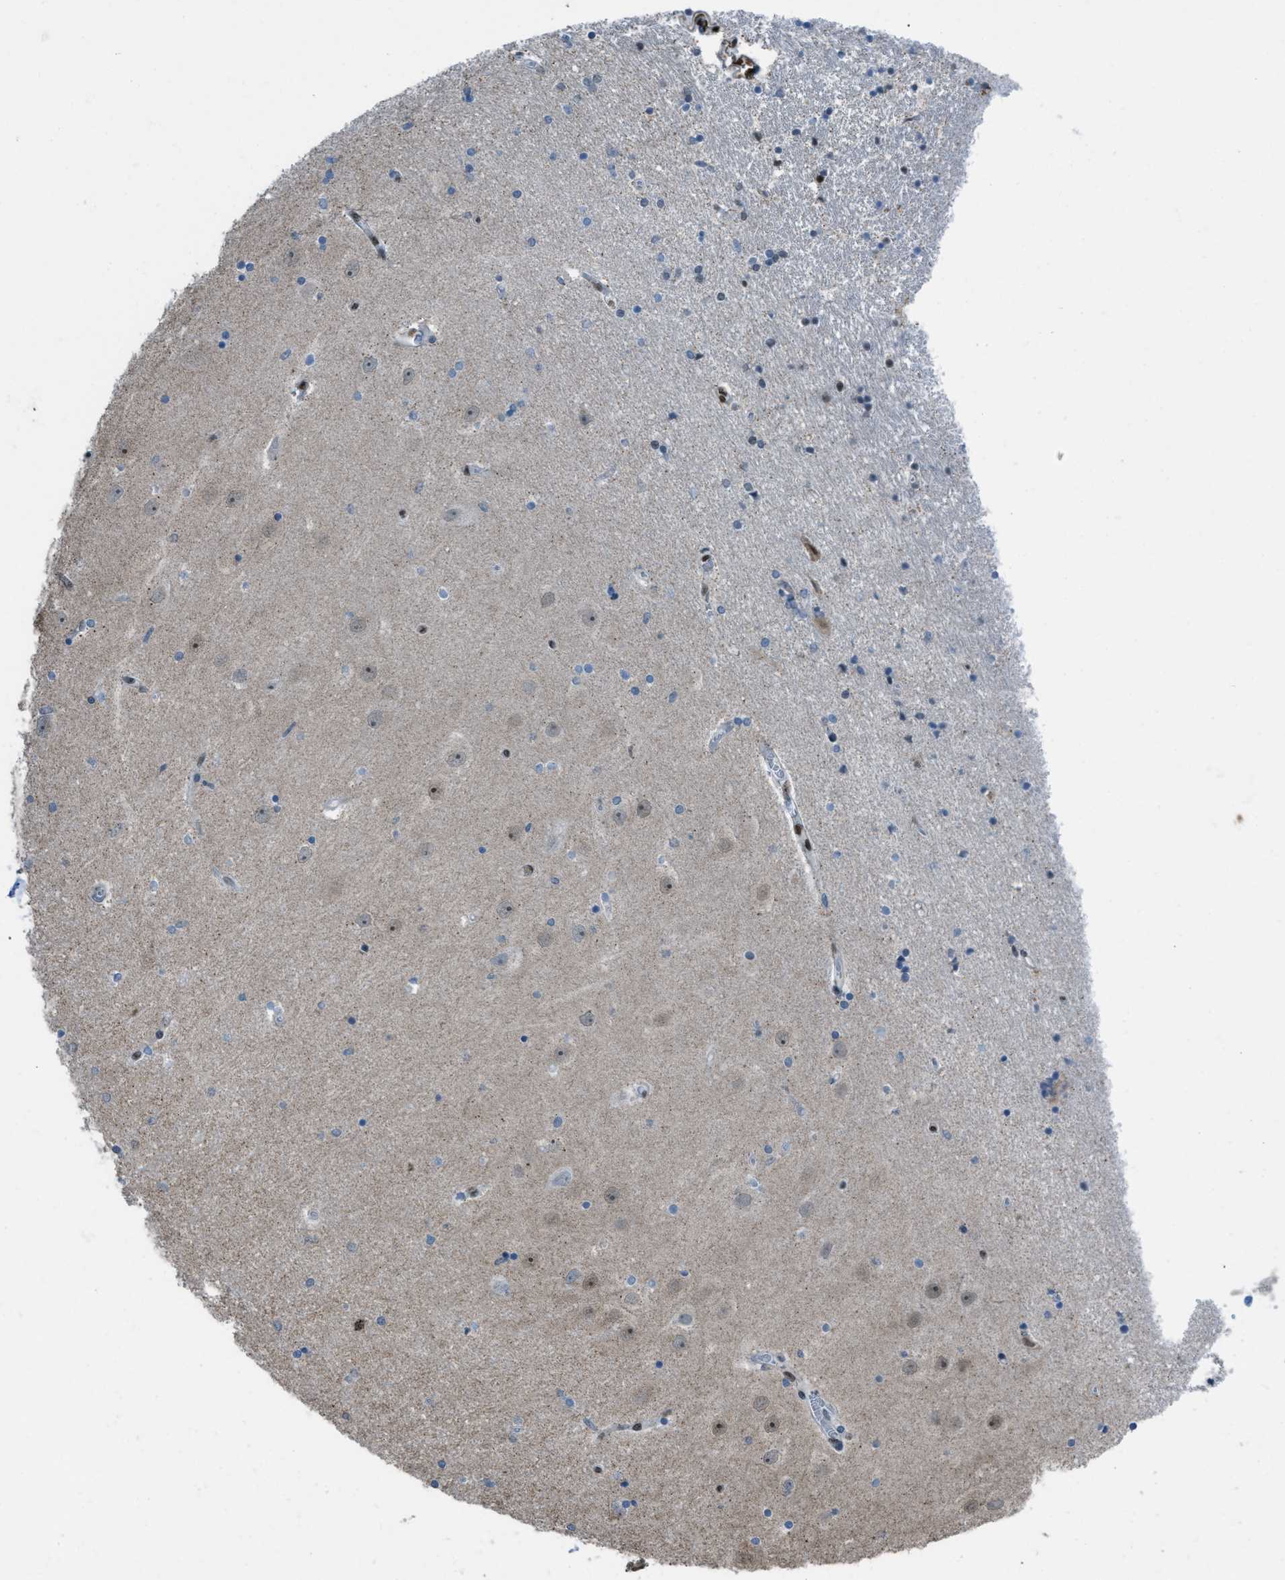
{"staining": {"intensity": "negative", "quantity": "none", "location": "none"}, "tissue": "hippocampus", "cell_type": "Glial cells", "image_type": "normal", "snomed": [{"axis": "morphology", "description": "Normal tissue, NOS"}, {"axis": "topography", "description": "Hippocampus"}], "caption": "IHC of benign human hippocampus demonstrates no expression in glial cells. (DAB (3,3'-diaminobenzidine) immunohistochemistry, high magnification).", "gene": "SLFN5", "patient": {"sex": "female", "age": 54}}